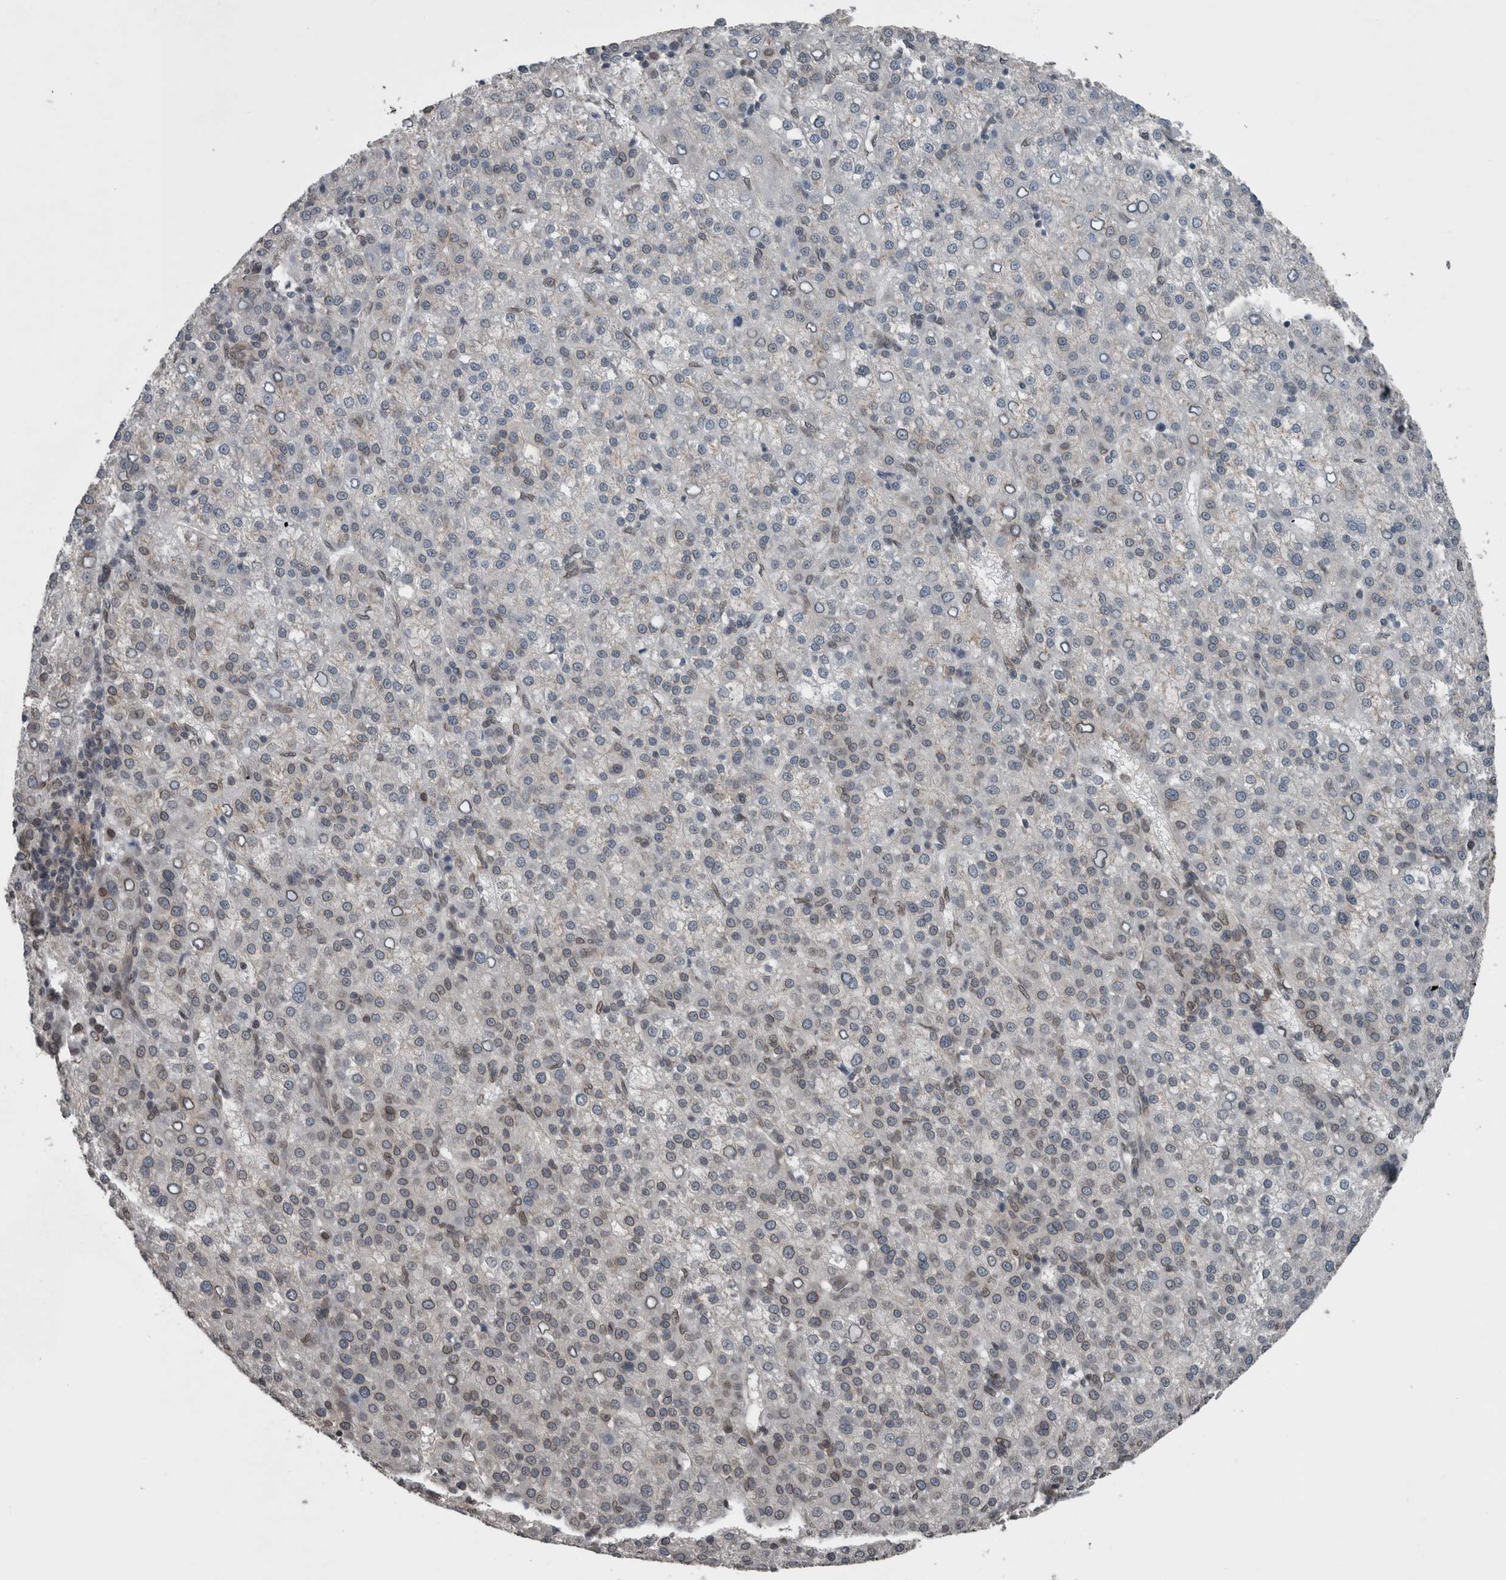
{"staining": {"intensity": "weak", "quantity": "25%-75%", "location": "cytoplasmic/membranous,nuclear"}, "tissue": "liver cancer", "cell_type": "Tumor cells", "image_type": "cancer", "snomed": [{"axis": "morphology", "description": "Carcinoma, Hepatocellular, NOS"}, {"axis": "topography", "description": "Liver"}], "caption": "Liver hepatocellular carcinoma stained with a brown dye shows weak cytoplasmic/membranous and nuclear positive positivity in approximately 25%-75% of tumor cells.", "gene": "RANBP2", "patient": {"sex": "female", "age": 58}}